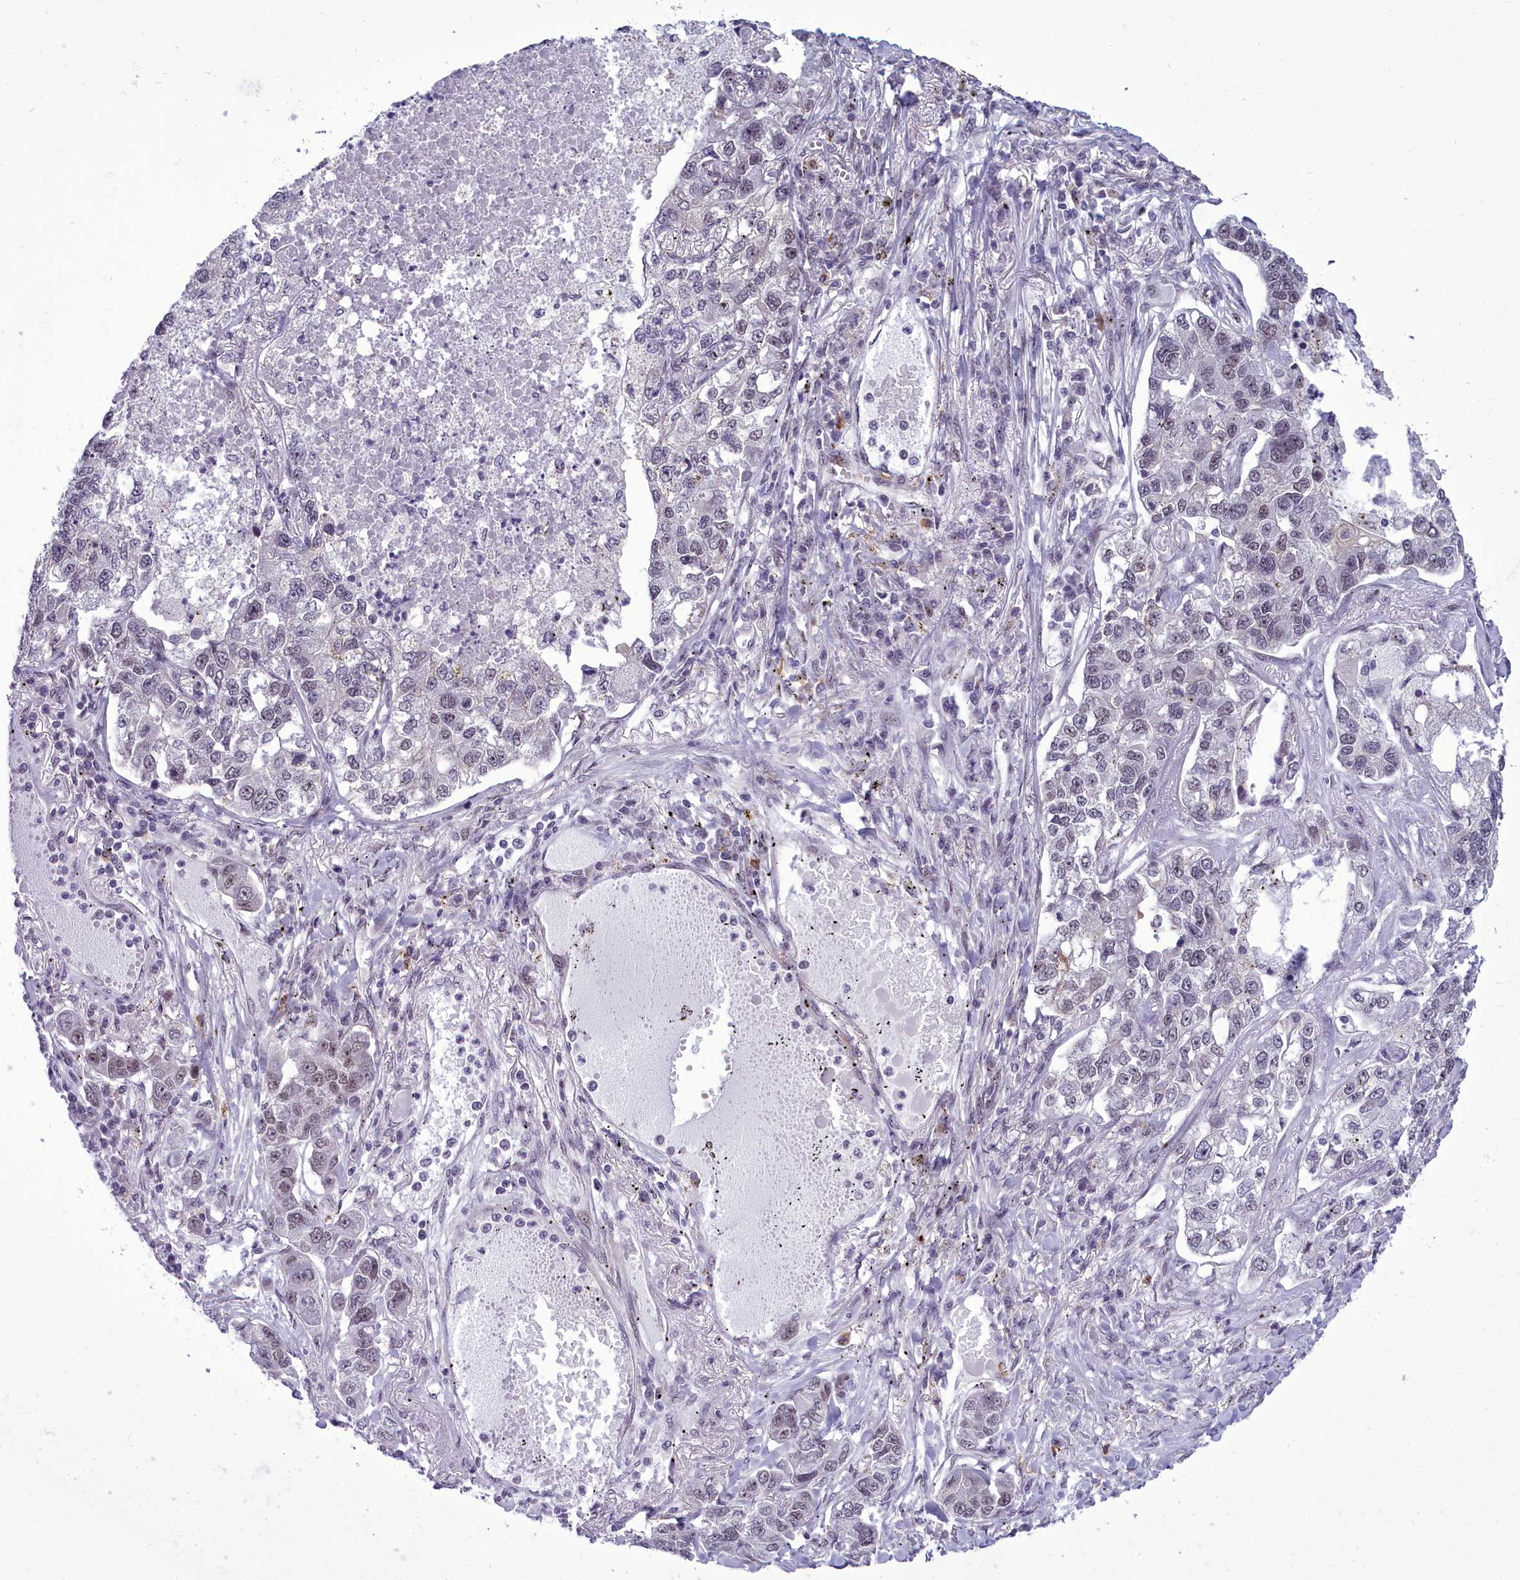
{"staining": {"intensity": "weak", "quantity": "25%-75%", "location": "nuclear"}, "tissue": "lung cancer", "cell_type": "Tumor cells", "image_type": "cancer", "snomed": [{"axis": "morphology", "description": "Adenocarcinoma, NOS"}, {"axis": "topography", "description": "Lung"}], "caption": "Immunohistochemistry of human lung cancer (adenocarcinoma) demonstrates low levels of weak nuclear staining in about 25%-75% of tumor cells.", "gene": "CEACAM19", "patient": {"sex": "male", "age": 49}}